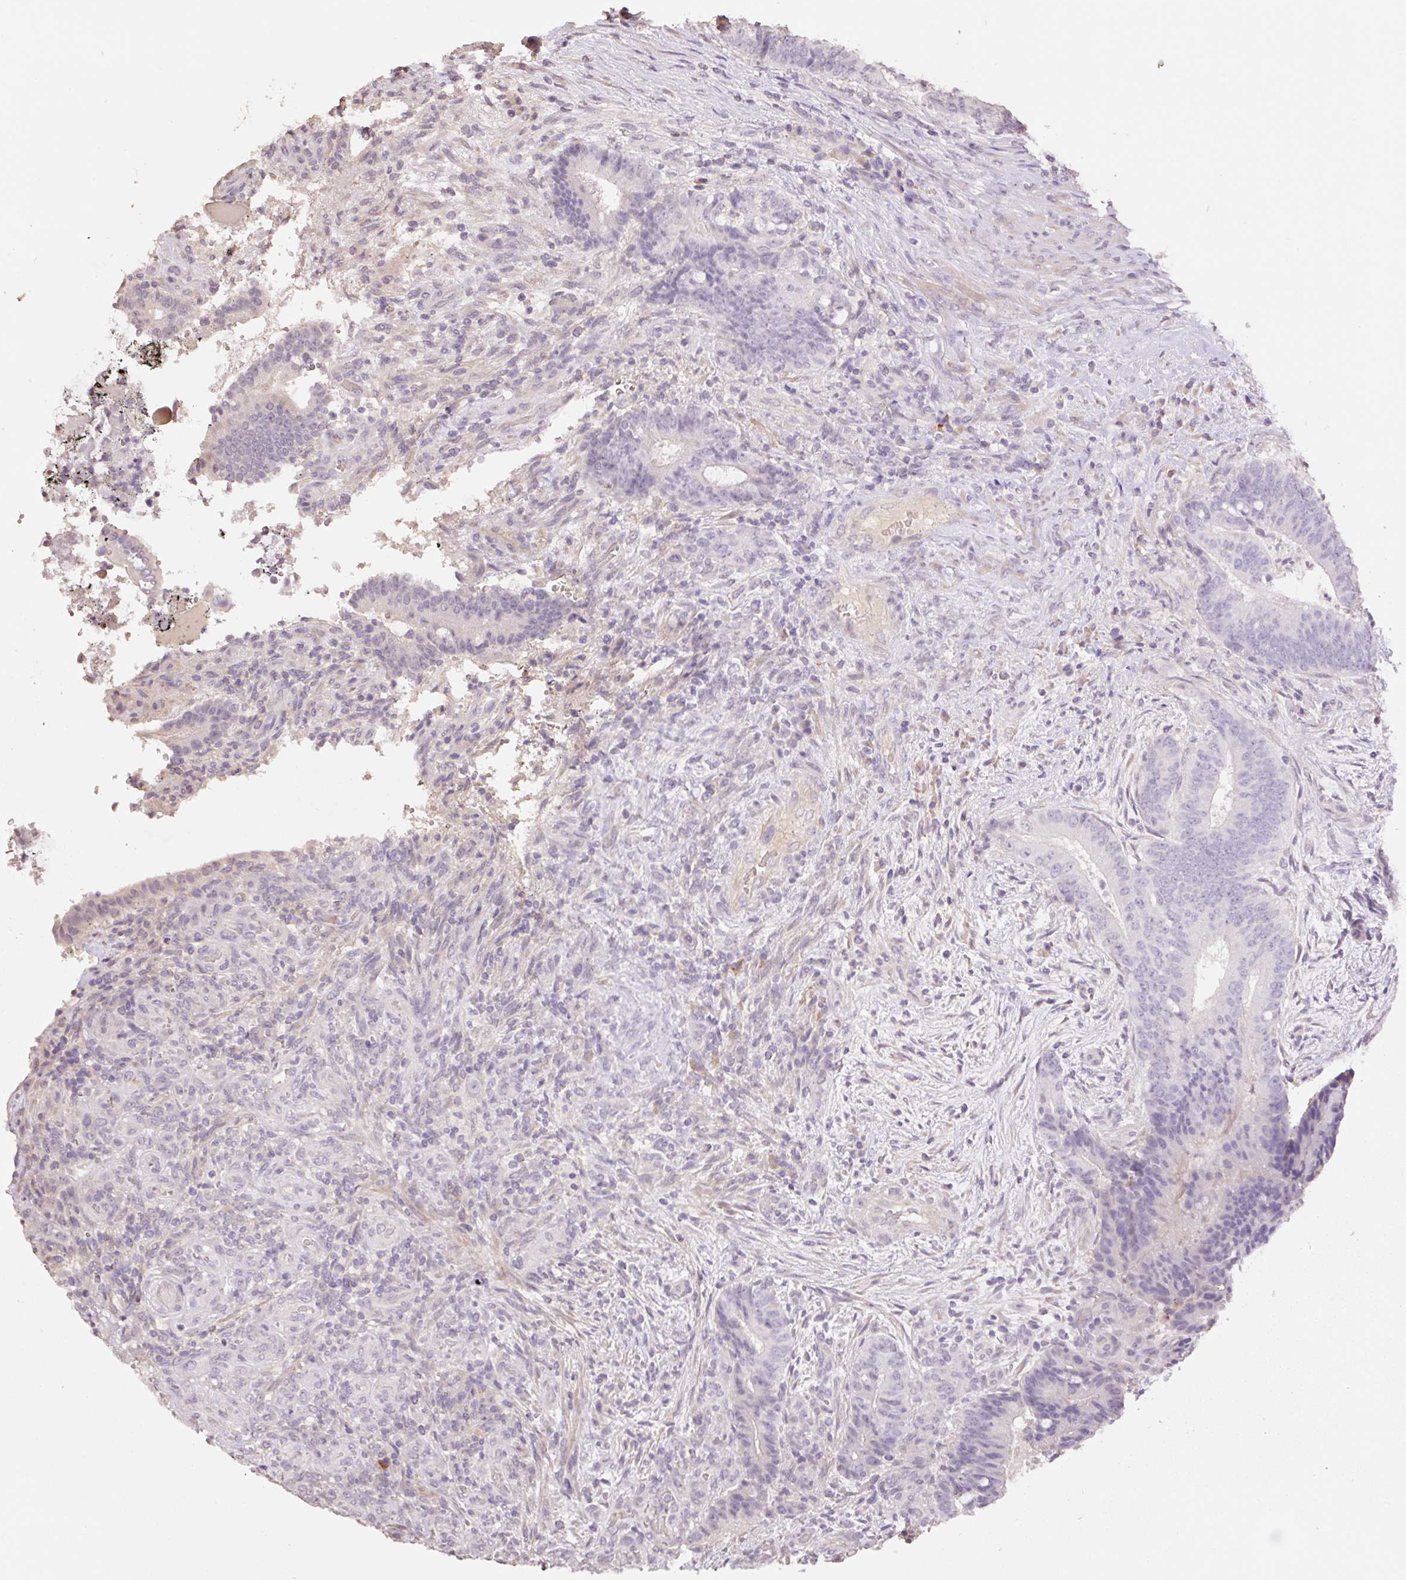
{"staining": {"intensity": "negative", "quantity": "none", "location": "none"}, "tissue": "colorectal cancer", "cell_type": "Tumor cells", "image_type": "cancer", "snomed": [{"axis": "morphology", "description": "Adenocarcinoma, NOS"}, {"axis": "topography", "description": "Colon"}], "caption": "Immunohistochemical staining of colorectal cancer (adenocarcinoma) demonstrates no significant expression in tumor cells.", "gene": "HCRTR2", "patient": {"sex": "female", "age": 43}}